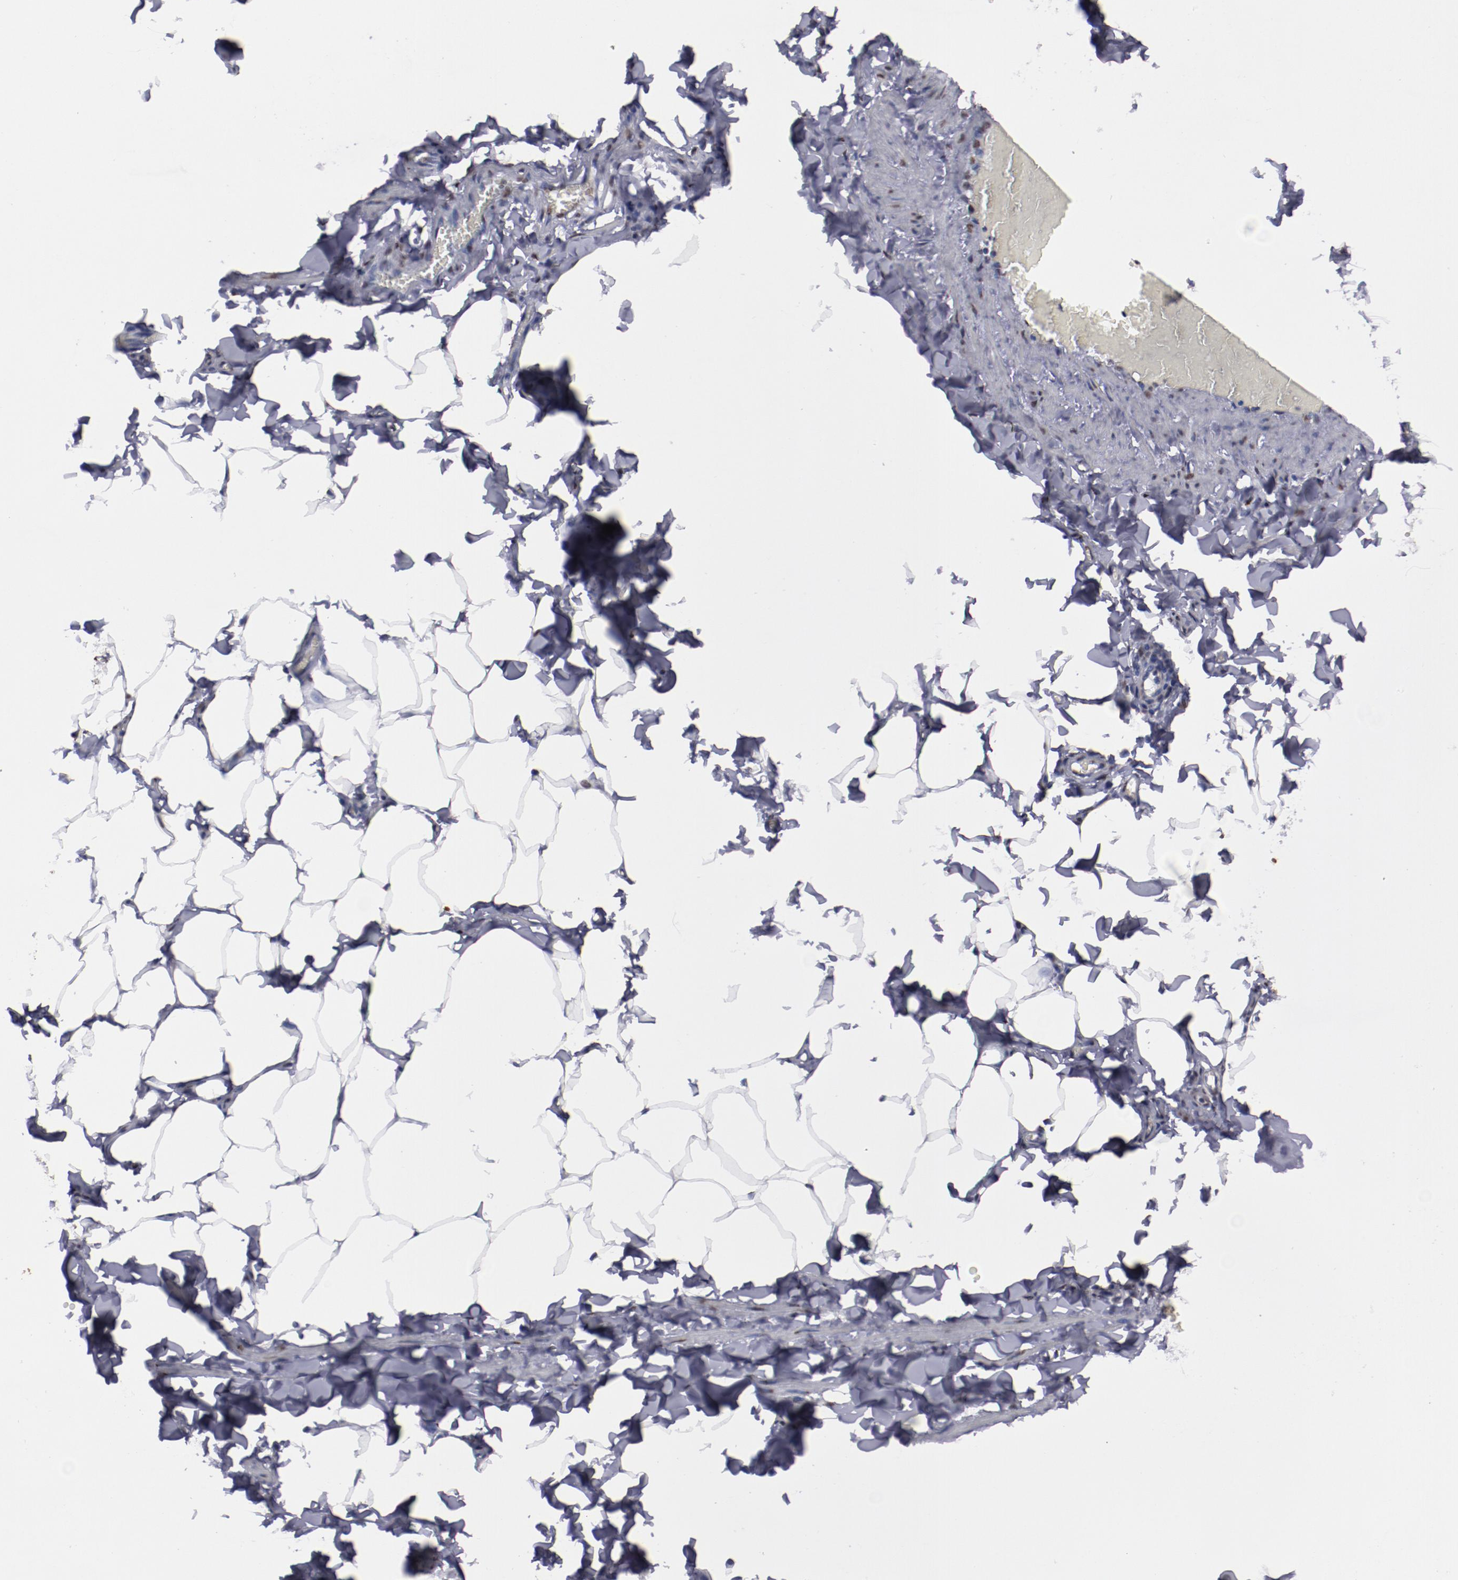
{"staining": {"intensity": "moderate", "quantity": ">75%", "location": "nuclear"}, "tissue": "adipose tissue", "cell_type": "Adipocytes", "image_type": "normal", "snomed": [{"axis": "morphology", "description": "Normal tissue, NOS"}, {"axis": "topography", "description": "Vascular tissue"}], "caption": "Normal adipose tissue displays moderate nuclear expression in approximately >75% of adipocytes.", "gene": "HNRNPA1L3", "patient": {"sex": "male", "age": 41}}